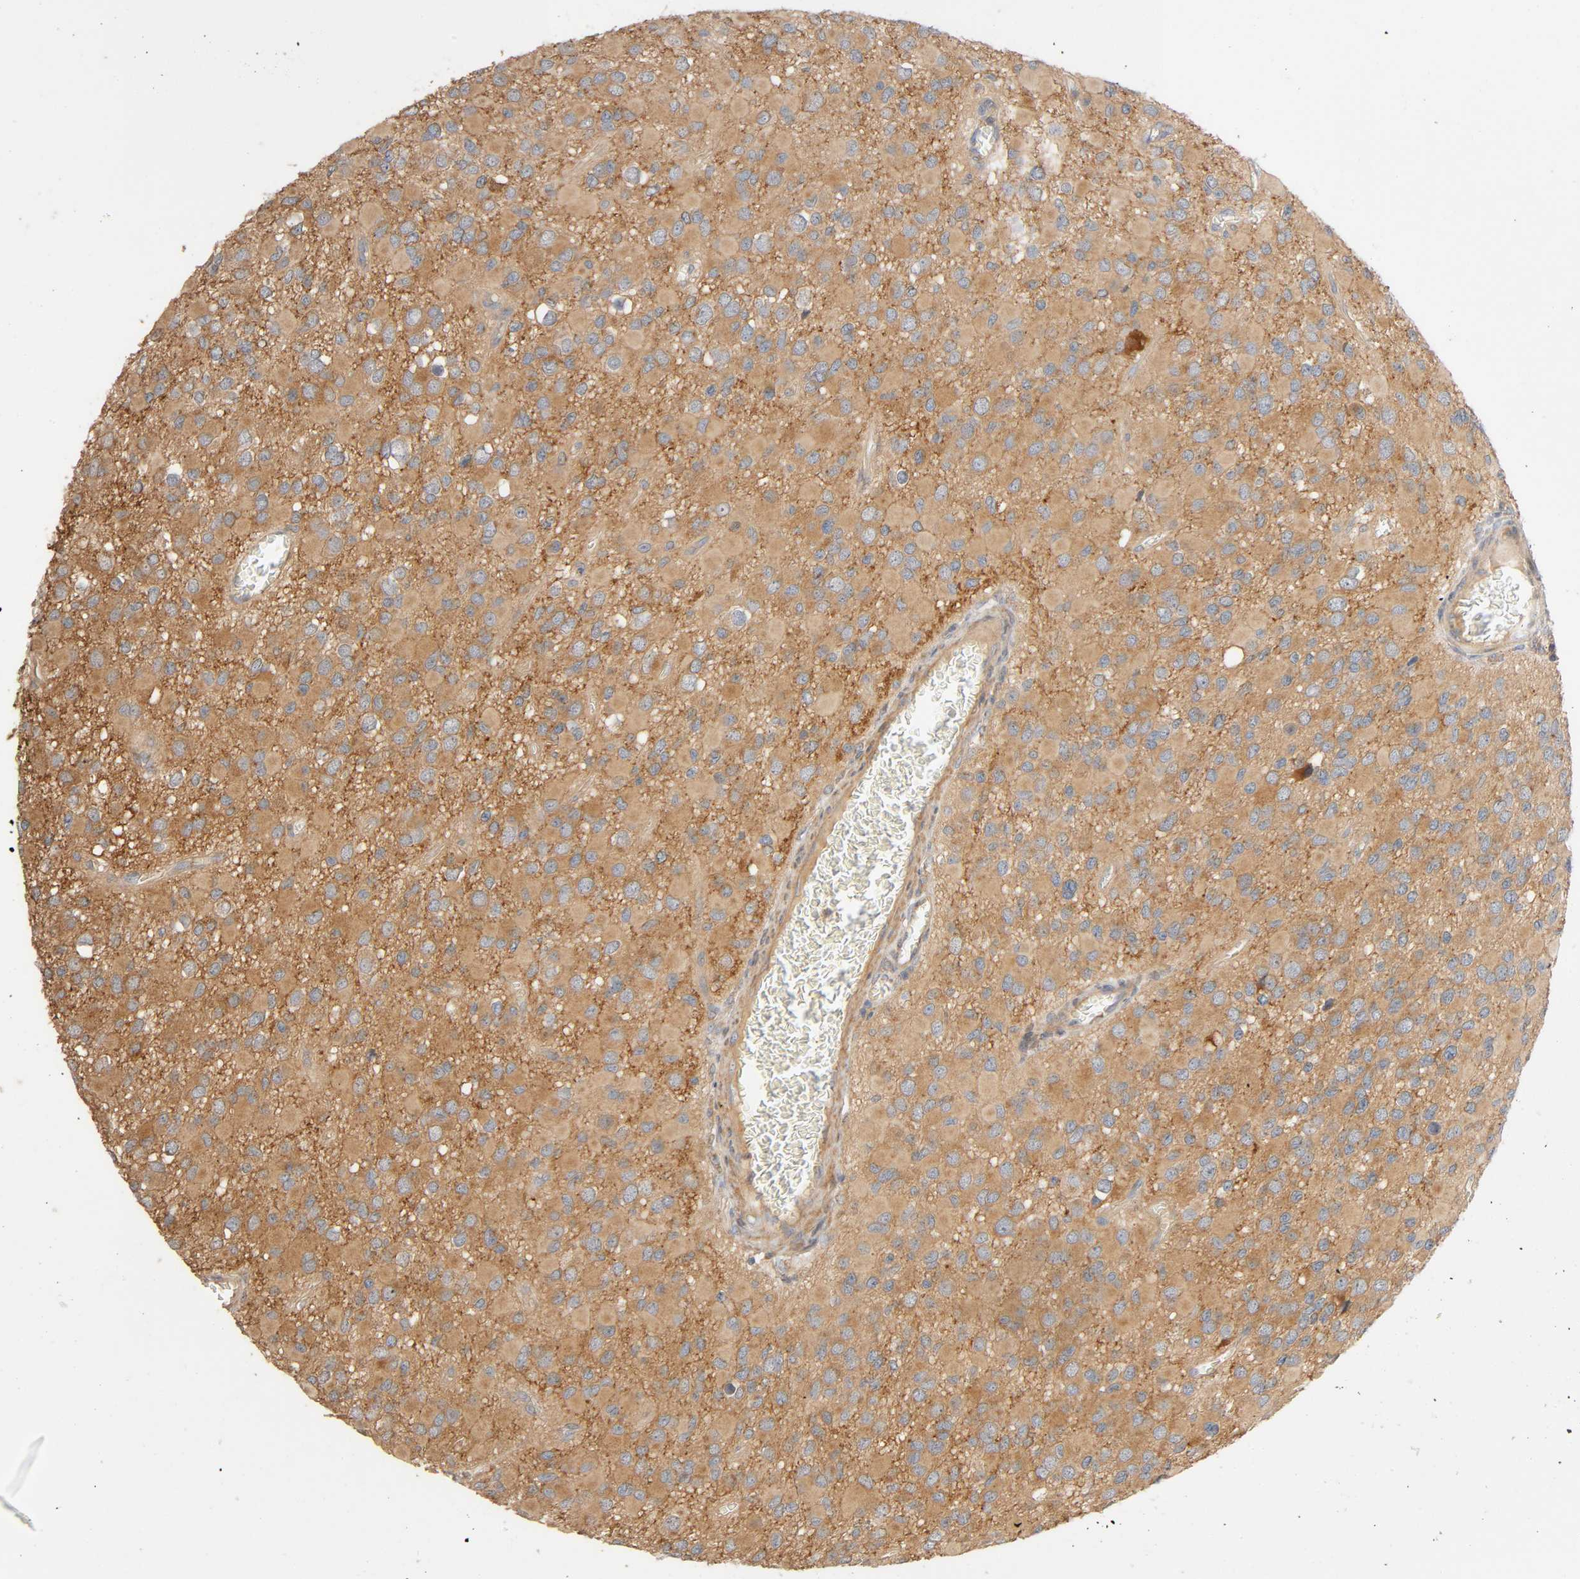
{"staining": {"intensity": "negative", "quantity": "none", "location": "none"}, "tissue": "glioma", "cell_type": "Tumor cells", "image_type": "cancer", "snomed": [{"axis": "morphology", "description": "Glioma, malignant, Low grade"}, {"axis": "topography", "description": "Brain"}], "caption": "Tumor cells are negative for brown protein staining in malignant low-grade glioma.", "gene": "SGSM1", "patient": {"sex": "male", "age": 42}}